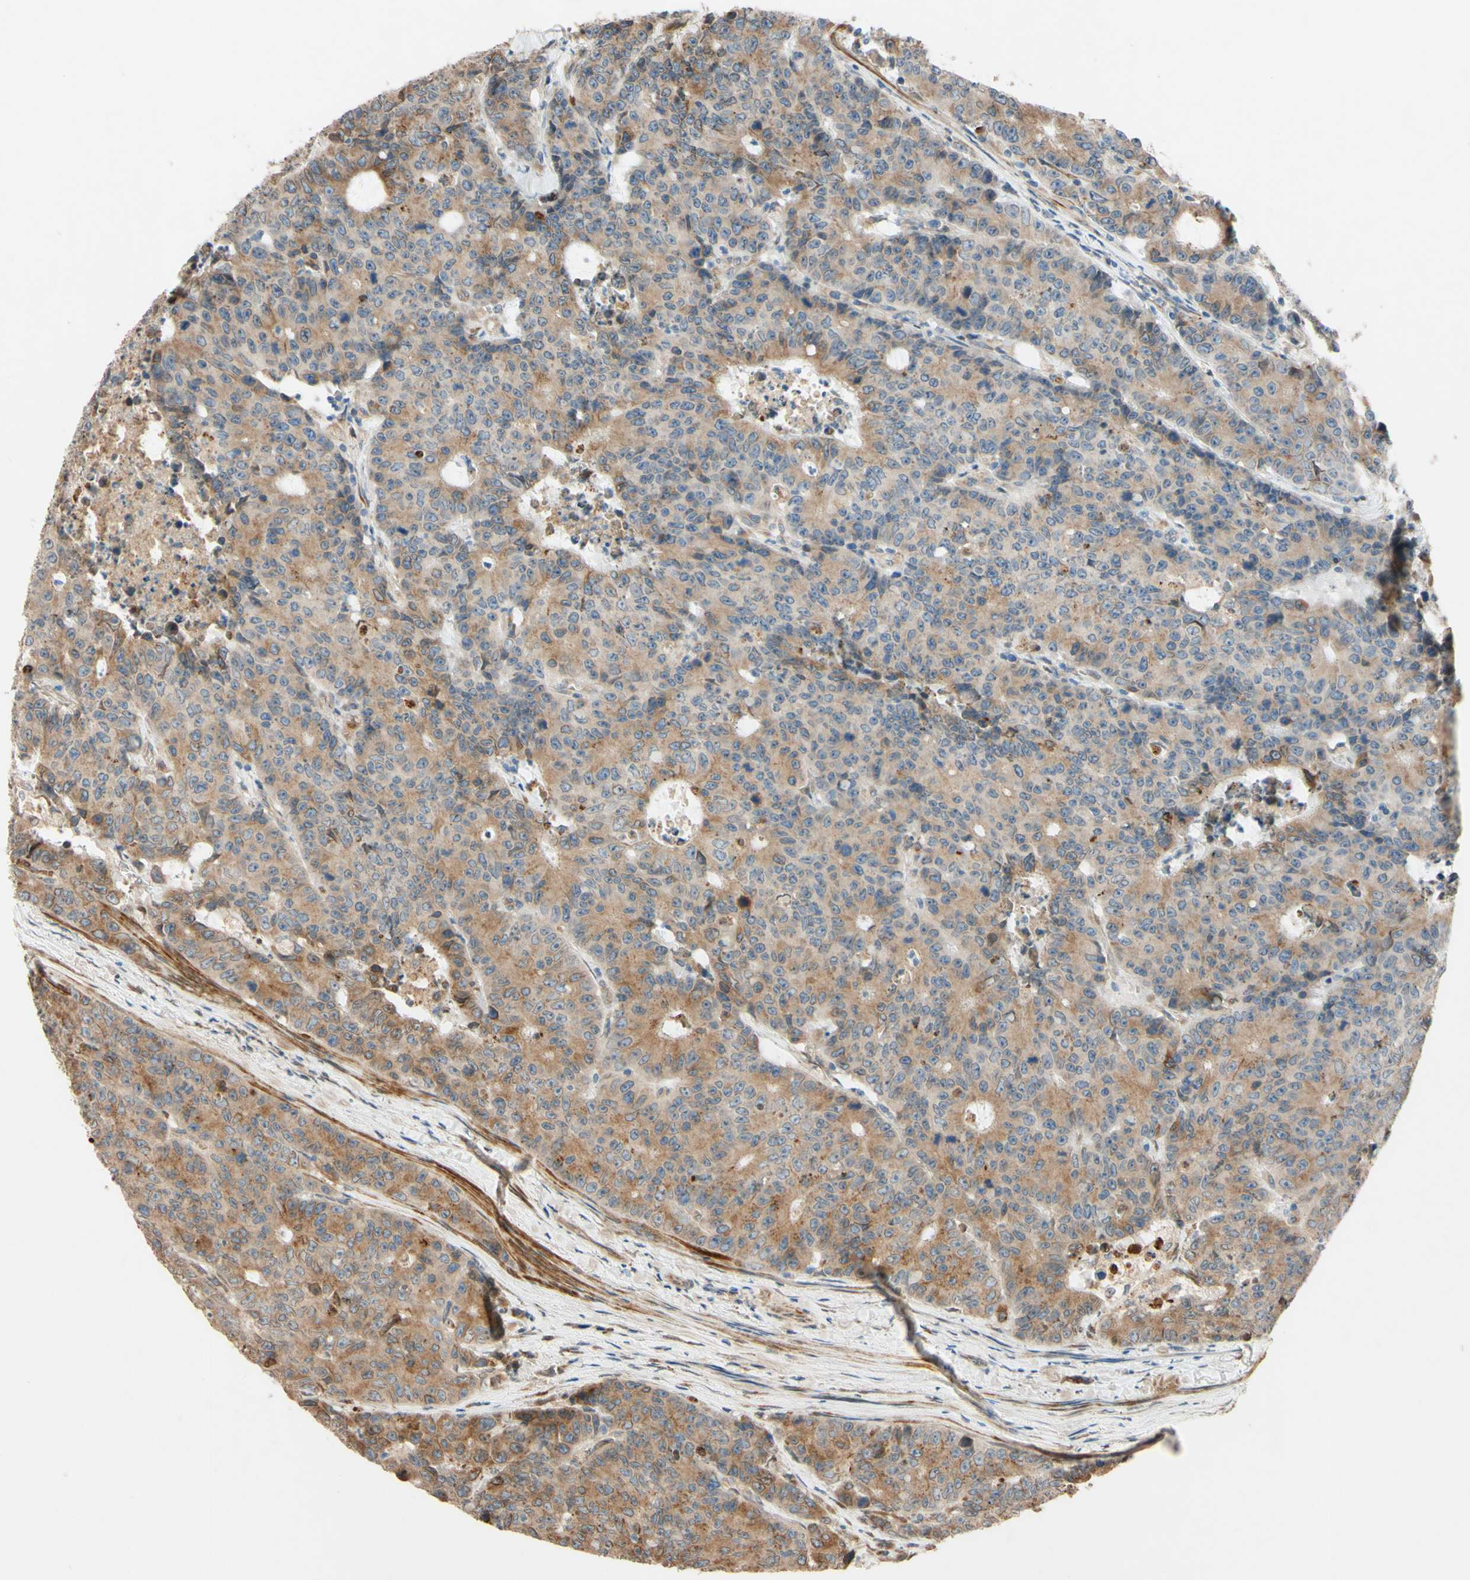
{"staining": {"intensity": "moderate", "quantity": "25%-75%", "location": "cytoplasmic/membranous,nuclear"}, "tissue": "colorectal cancer", "cell_type": "Tumor cells", "image_type": "cancer", "snomed": [{"axis": "morphology", "description": "Adenocarcinoma, NOS"}, {"axis": "topography", "description": "Colon"}], "caption": "Human adenocarcinoma (colorectal) stained with a brown dye displays moderate cytoplasmic/membranous and nuclear positive positivity in about 25%-75% of tumor cells.", "gene": "PTPRU", "patient": {"sex": "female", "age": 86}}